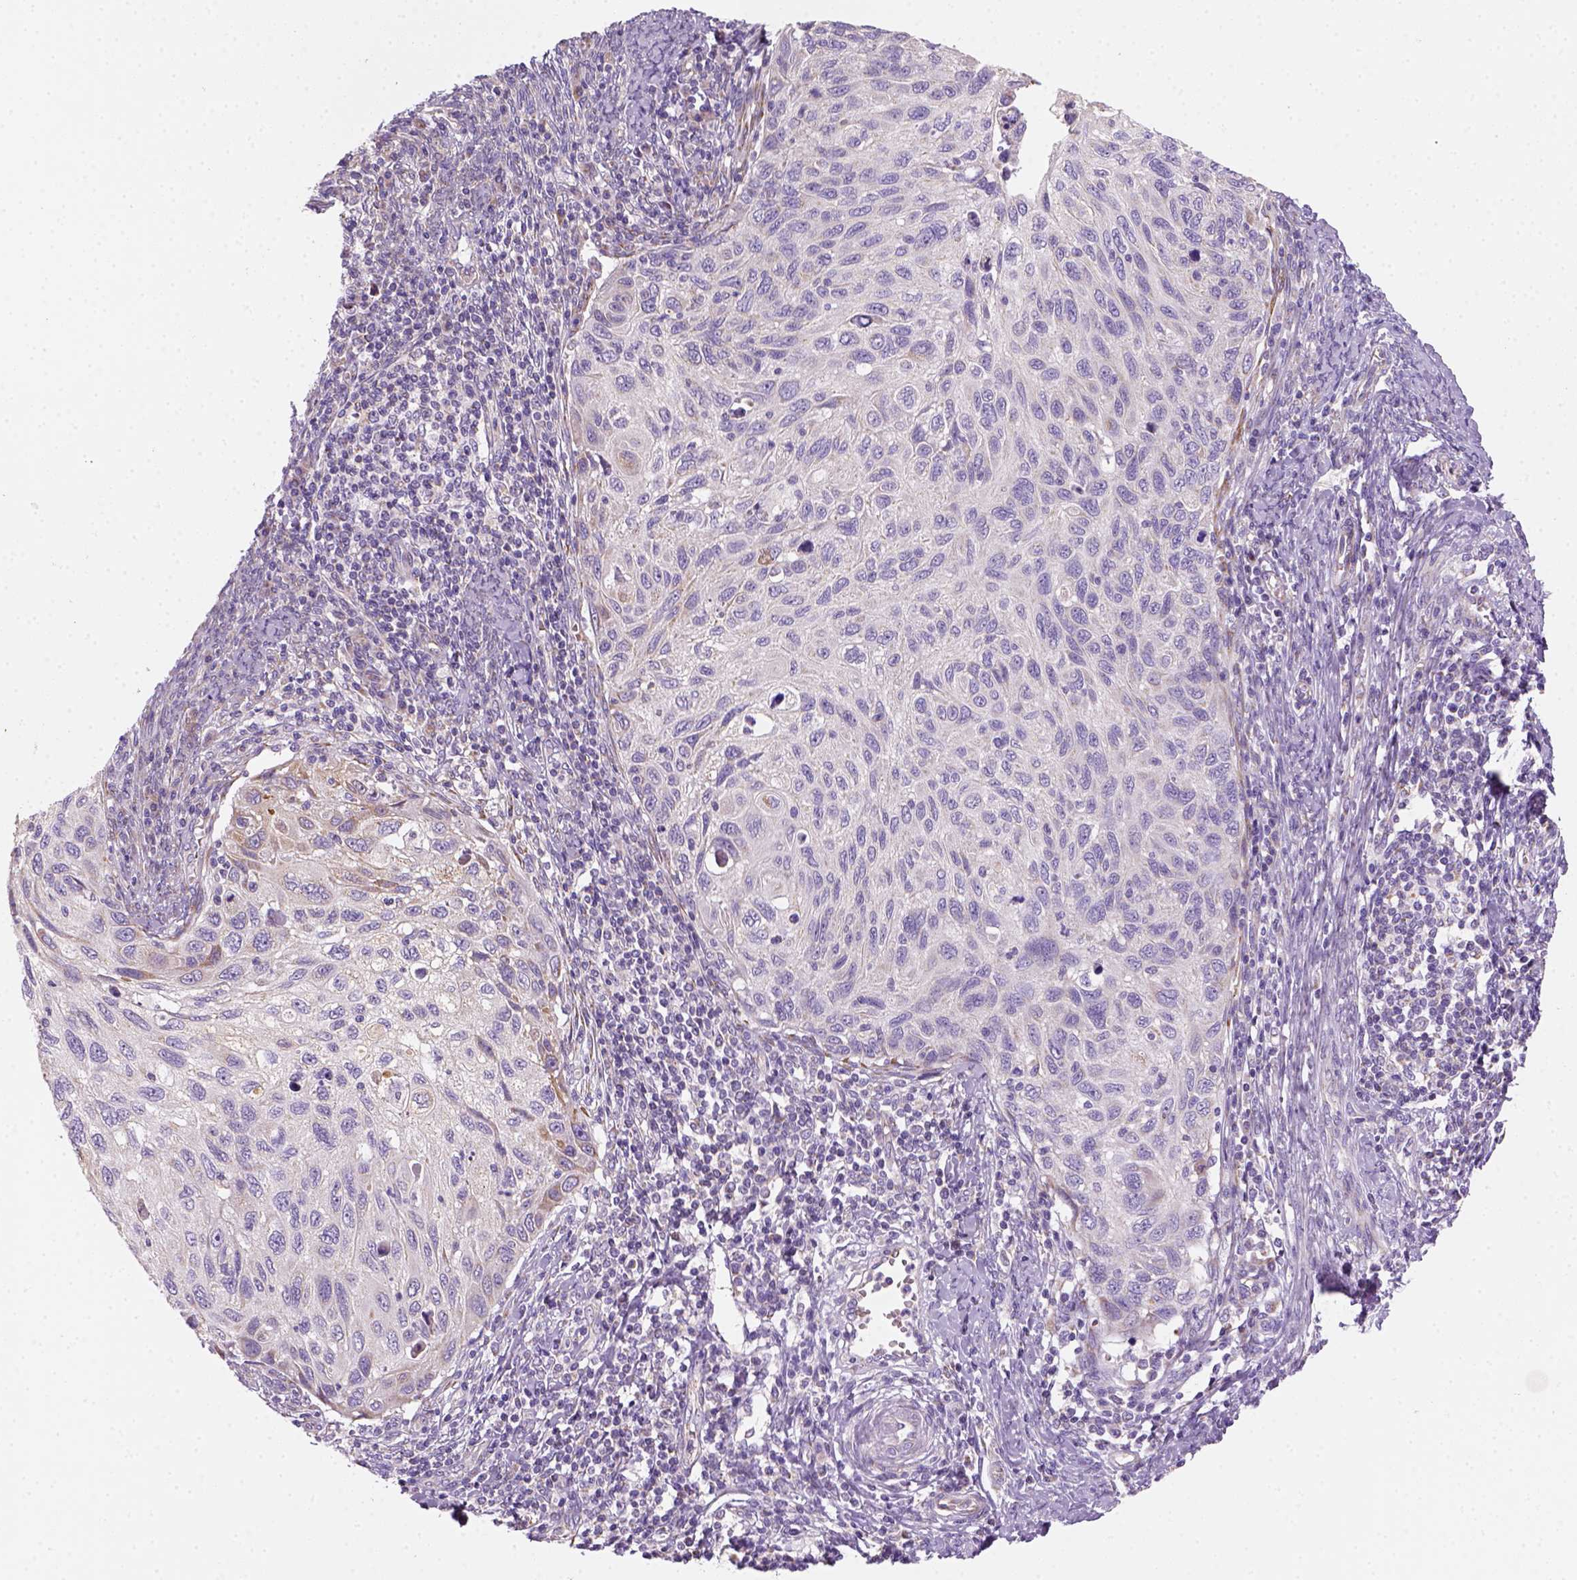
{"staining": {"intensity": "negative", "quantity": "none", "location": "none"}, "tissue": "cervical cancer", "cell_type": "Tumor cells", "image_type": "cancer", "snomed": [{"axis": "morphology", "description": "Squamous cell carcinoma, NOS"}, {"axis": "topography", "description": "Cervix"}], "caption": "This is an immunohistochemistry image of human cervical squamous cell carcinoma. There is no positivity in tumor cells.", "gene": "CES2", "patient": {"sex": "female", "age": 70}}